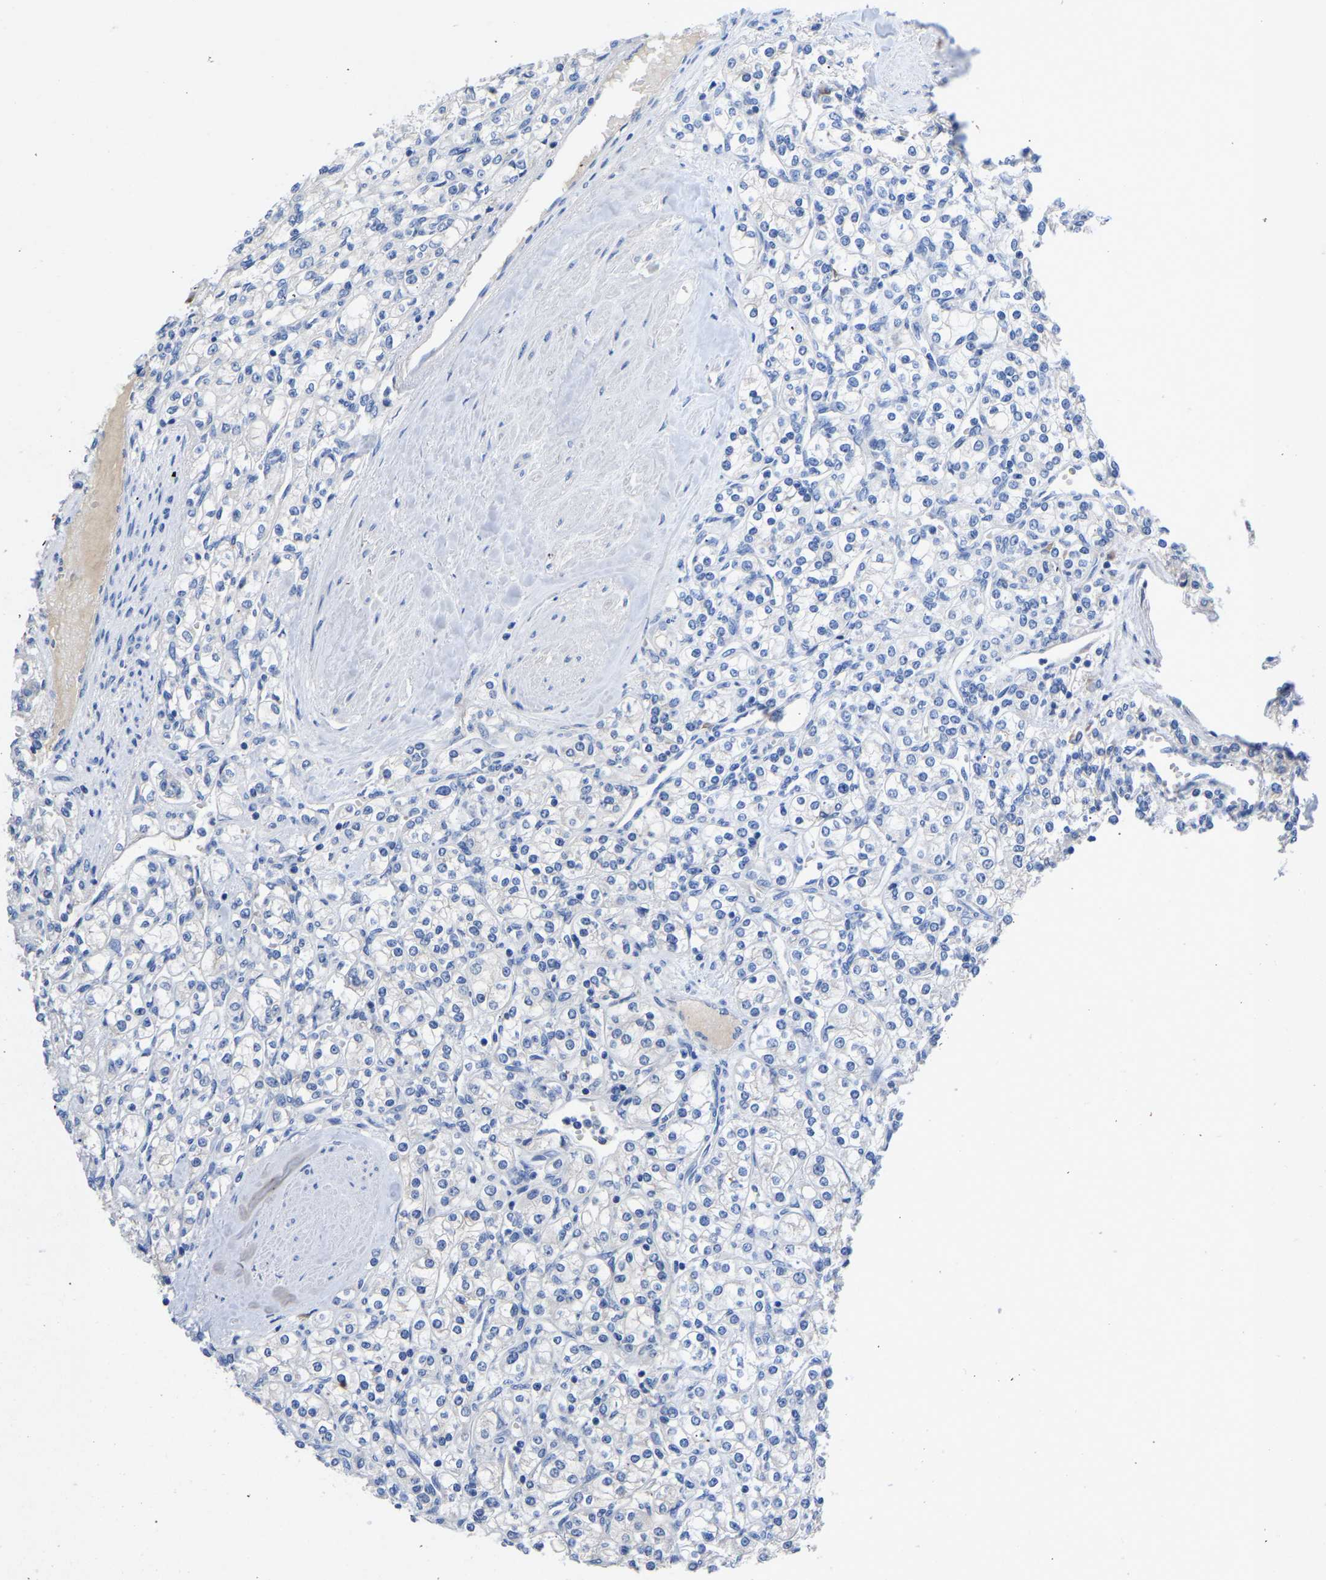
{"staining": {"intensity": "negative", "quantity": "none", "location": "none"}, "tissue": "renal cancer", "cell_type": "Tumor cells", "image_type": "cancer", "snomed": [{"axis": "morphology", "description": "Adenocarcinoma, NOS"}, {"axis": "topography", "description": "Kidney"}], "caption": "This is an immunohistochemistry image of human renal cancer (adenocarcinoma). There is no expression in tumor cells.", "gene": "ABCA10", "patient": {"sex": "male", "age": 77}}